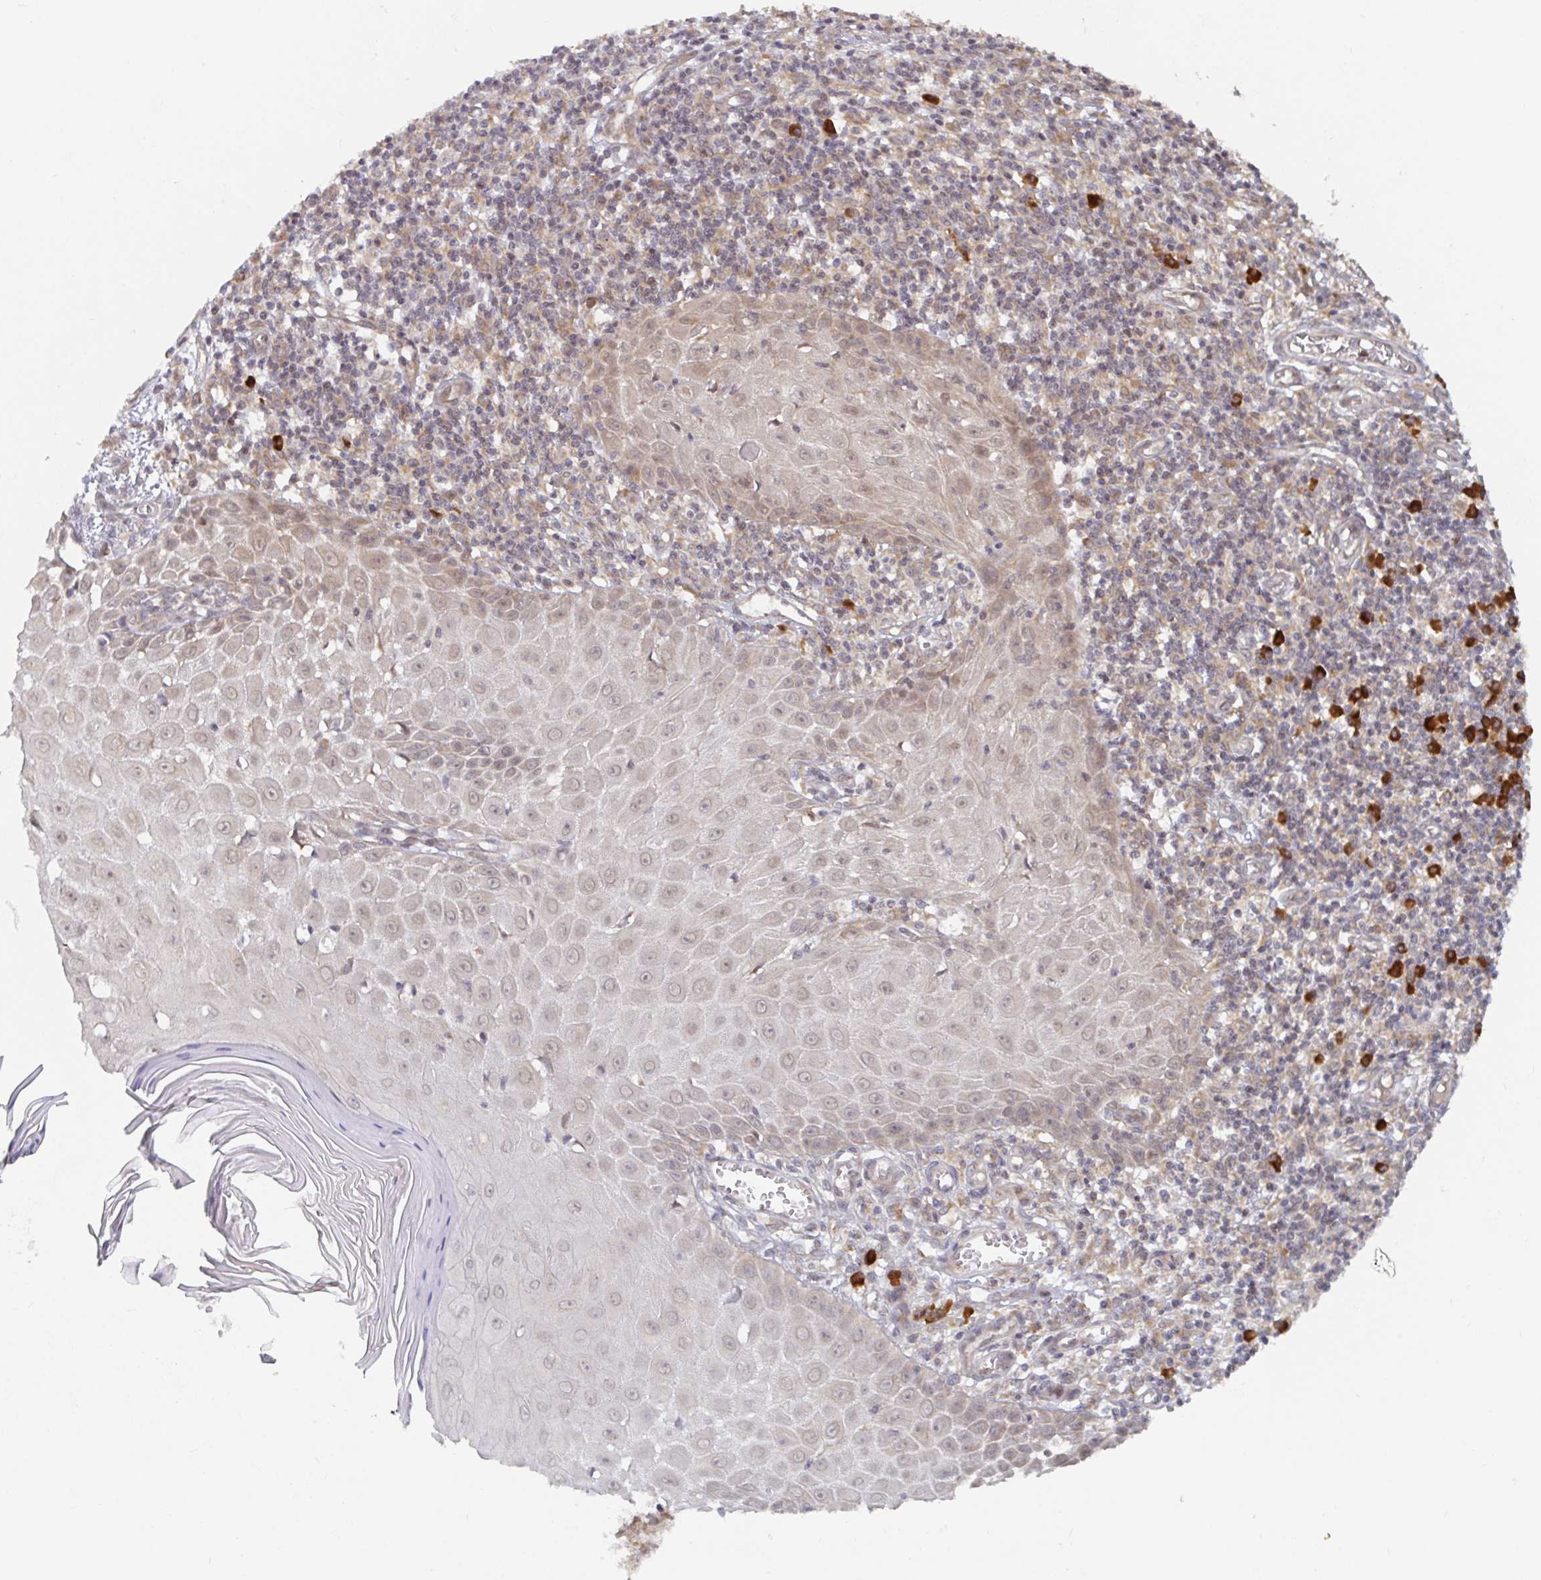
{"staining": {"intensity": "weak", "quantity": "25%-75%", "location": "cytoplasmic/membranous,nuclear"}, "tissue": "skin cancer", "cell_type": "Tumor cells", "image_type": "cancer", "snomed": [{"axis": "morphology", "description": "Squamous cell carcinoma, NOS"}, {"axis": "topography", "description": "Skin"}], "caption": "There is low levels of weak cytoplasmic/membranous and nuclear staining in tumor cells of skin squamous cell carcinoma, as demonstrated by immunohistochemical staining (brown color).", "gene": "ALG1", "patient": {"sex": "female", "age": 73}}